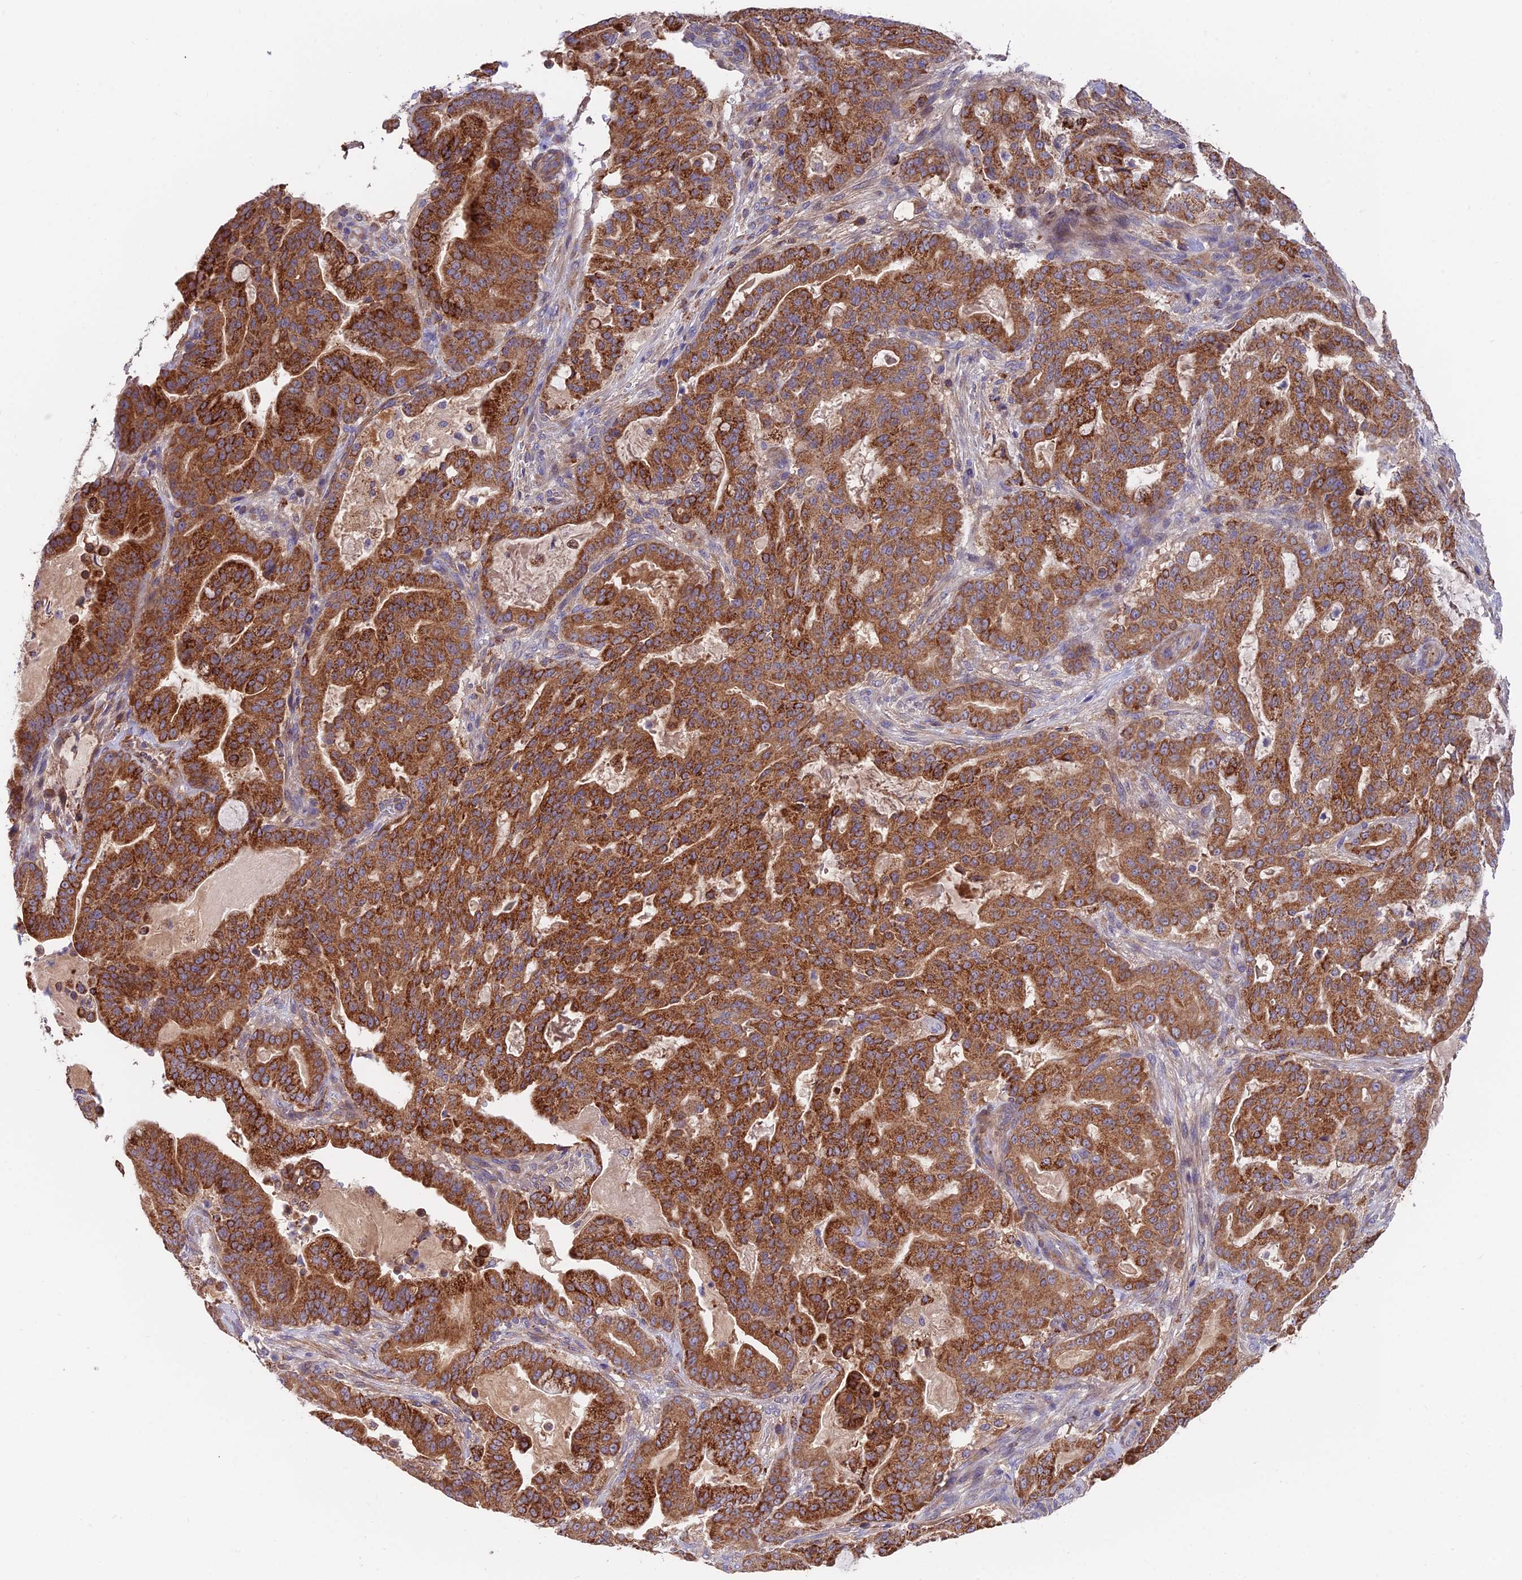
{"staining": {"intensity": "strong", "quantity": ">75%", "location": "cytoplasmic/membranous"}, "tissue": "pancreatic cancer", "cell_type": "Tumor cells", "image_type": "cancer", "snomed": [{"axis": "morphology", "description": "Adenocarcinoma, NOS"}, {"axis": "topography", "description": "Pancreas"}], "caption": "There is high levels of strong cytoplasmic/membranous staining in tumor cells of pancreatic adenocarcinoma, as demonstrated by immunohistochemical staining (brown color).", "gene": "TIGD6", "patient": {"sex": "male", "age": 63}}